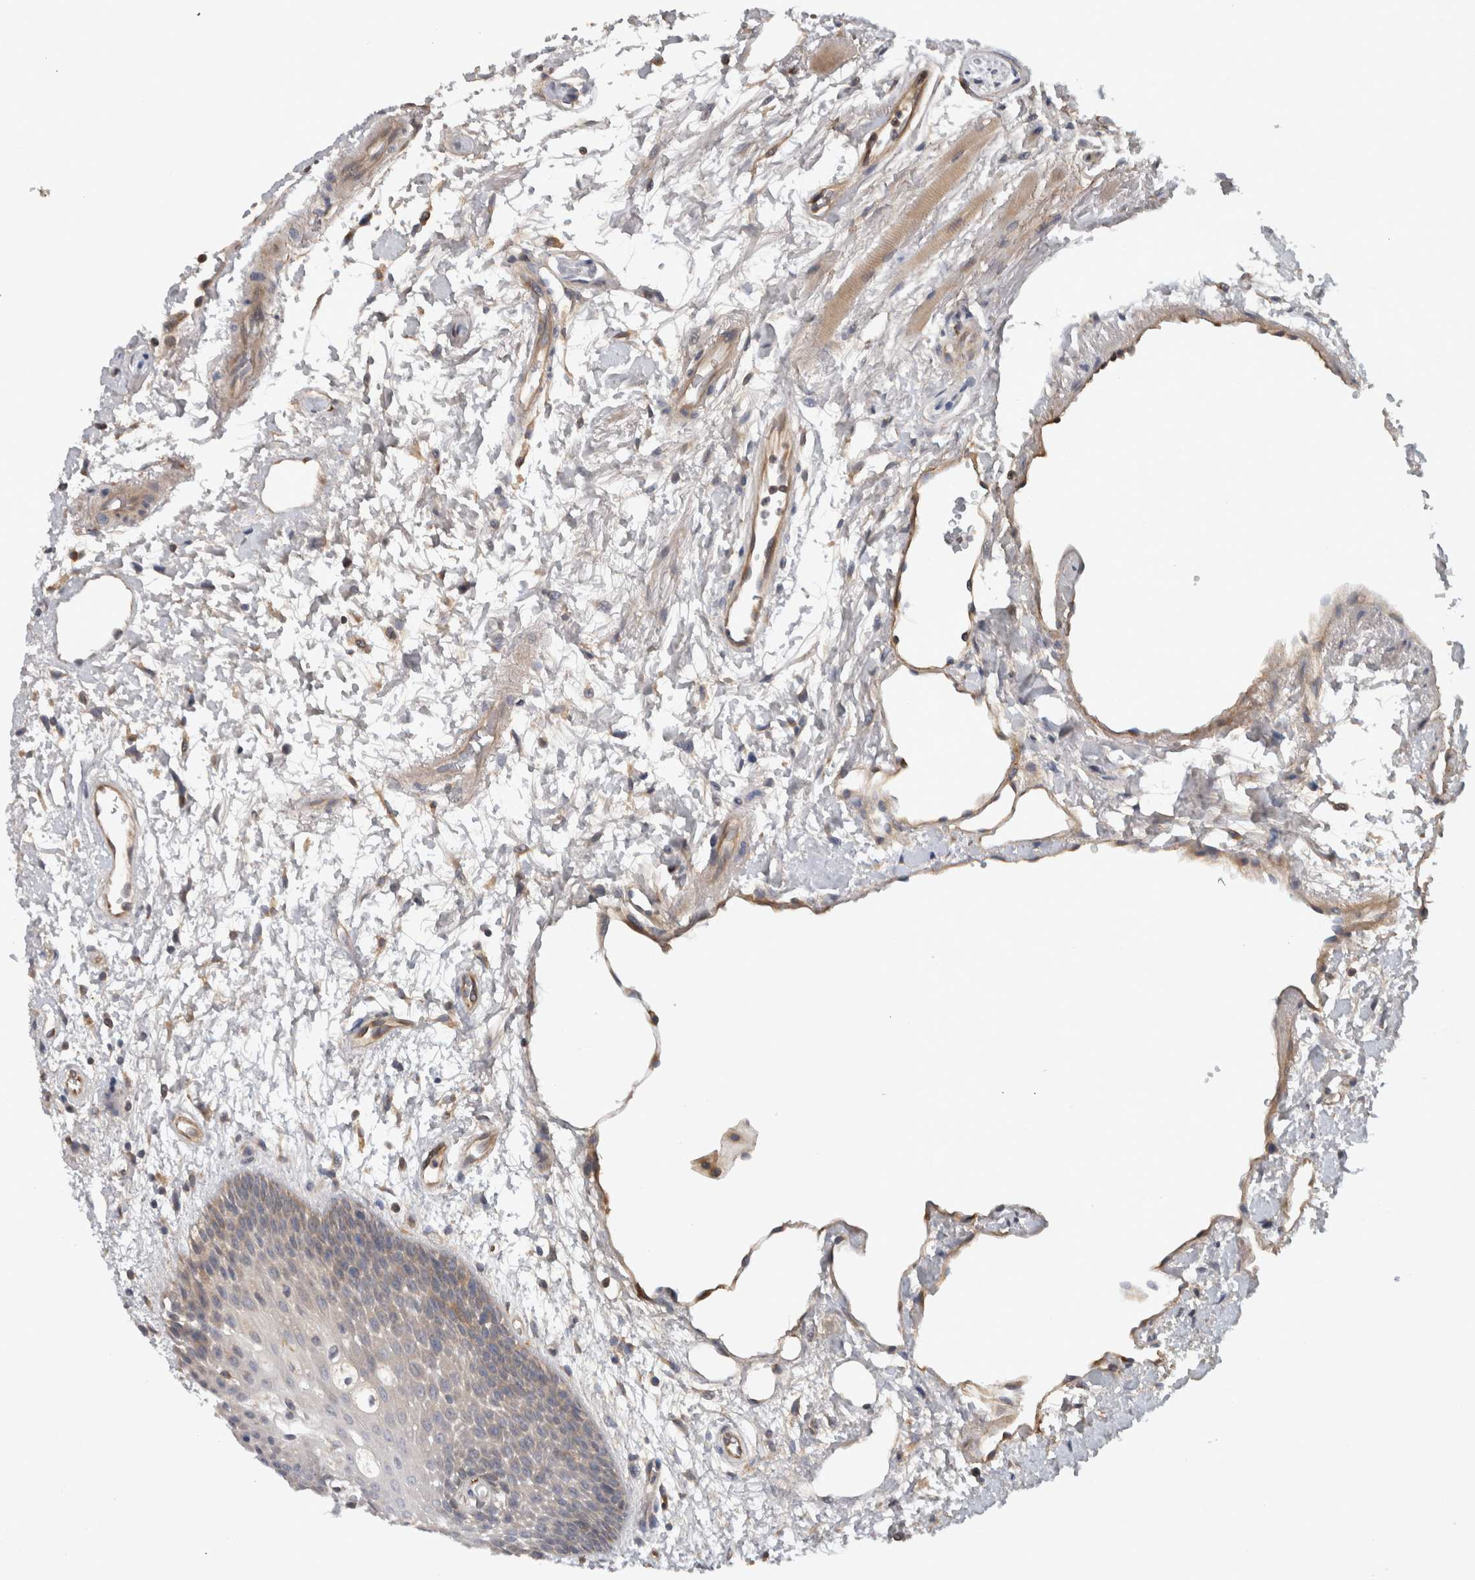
{"staining": {"intensity": "weak", "quantity": "<25%", "location": "cytoplasmic/membranous"}, "tissue": "oral mucosa", "cell_type": "Squamous epithelial cells", "image_type": "normal", "snomed": [{"axis": "morphology", "description": "Normal tissue, NOS"}, {"axis": "topography", "description": "Skeletal muscle"}, {"axis": "topography", "description": "Oral tissue"}, {"axis": "topography", "description": "Peripheral nerve tissue"}], "caption": "This is an immunohistochemistry (IHC) photomicrograph of unremarkable human oral mucosa. There is no staining in squamous epithelial cells.", "gene": "TARBP1", "patient": {"sex": "female", "age": 84}}